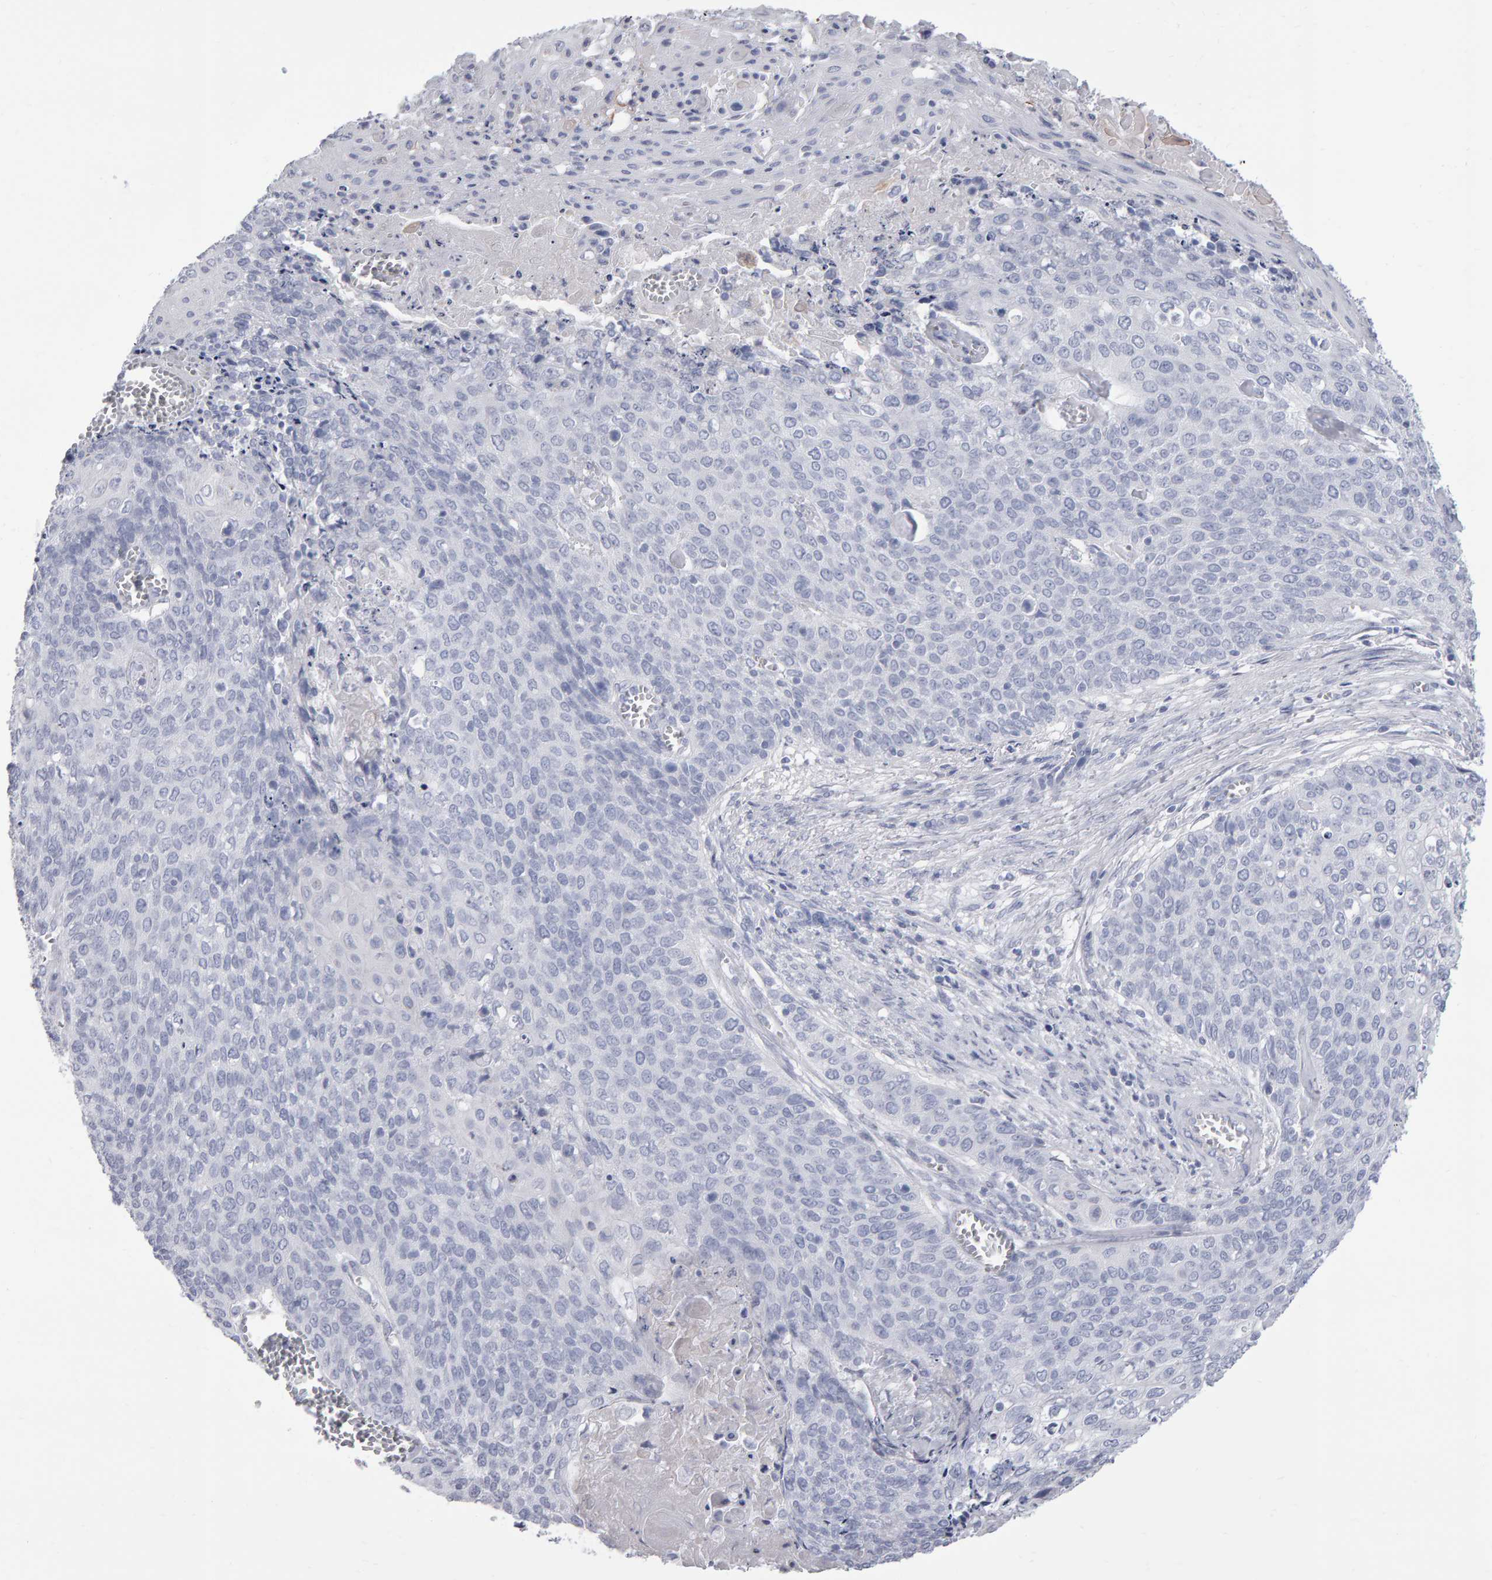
{"staining": {"intensity": "negative", "quantity": "none", "location": "none"}, "tissue": "cervical cancer", "cell_type": "Tumor cells", "image_type": "cancer", "snomed": [{"axis": "morphology", "description": "Squamous cell carcinoma, NOS"}, {"axis": "topography", "description": "Cervix"}], "caption": "IHC of squamous cell carcinoma (cervical) exhibits no staining in tumor cells. (DAB immunohistochemistry (IHC) with hematoxylin counter stain).", "gene": "NCDN", "patient": {"sex": "female", "age": 39}}